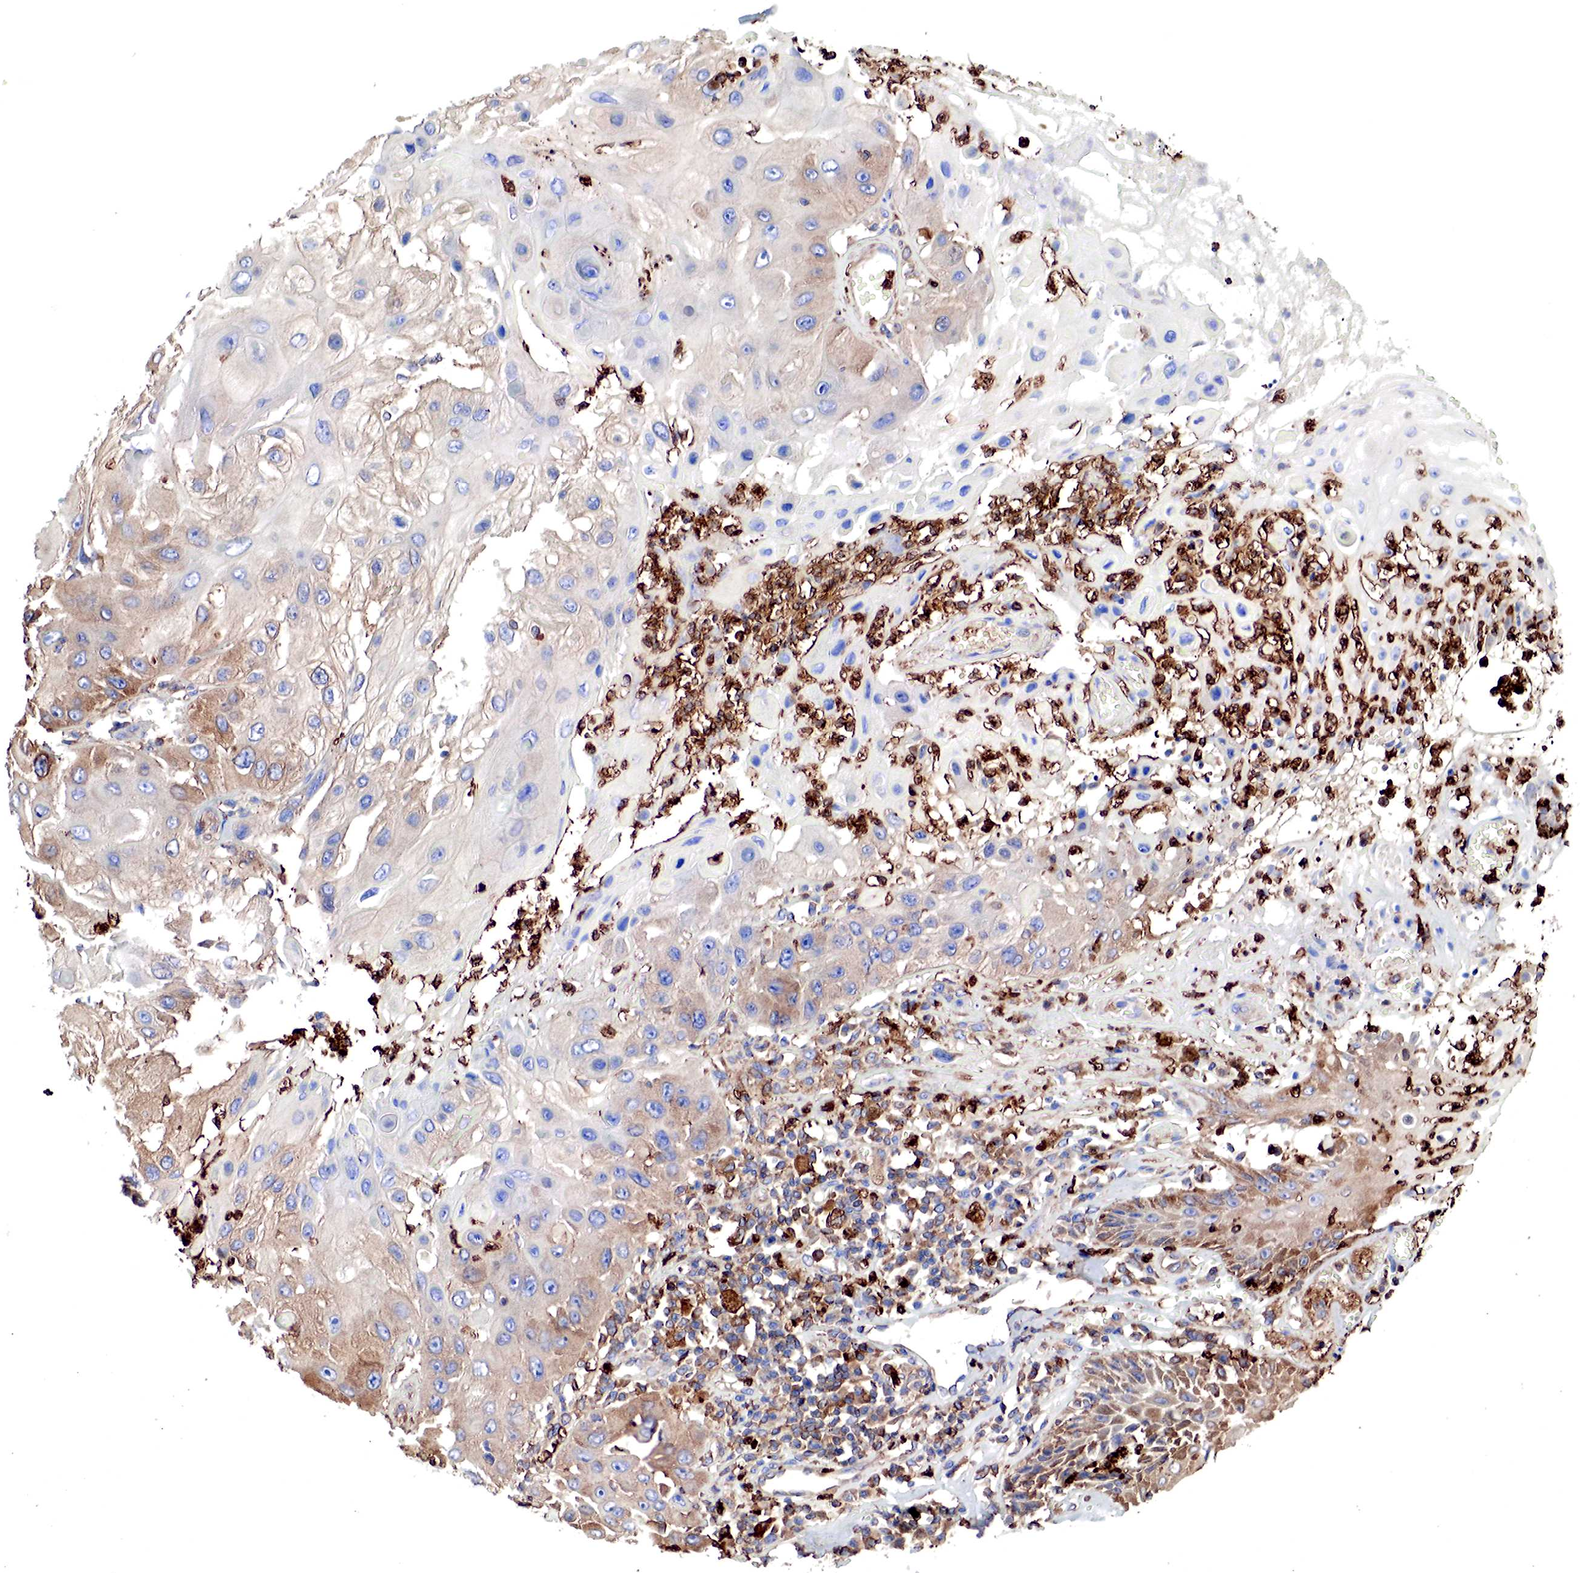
{"staining": {"intensity": "moderate", "quantity": "25%-75%", "location": "cytoplasmic/membranous"}, "tissue": "skin cancer", "cell_type": "Tumor cells", "image_type": "cancer", "snomed": [{"axis": "morphology", "description": "Squamous cell carcinoma, NOS"}, {"axis": "topography", "description": "Skin"}, {"axis": "topography", "description": "Anal"}], "caption": "Immunohistochemical staining of skin squamous cell carcinoma reveals medium levels of moderate cytoplasmic/membranous protein staining in approximately 25%-75% of tumor cells.", "gene": "G6PD", "patient": {"sex": "male", "age": 61}}